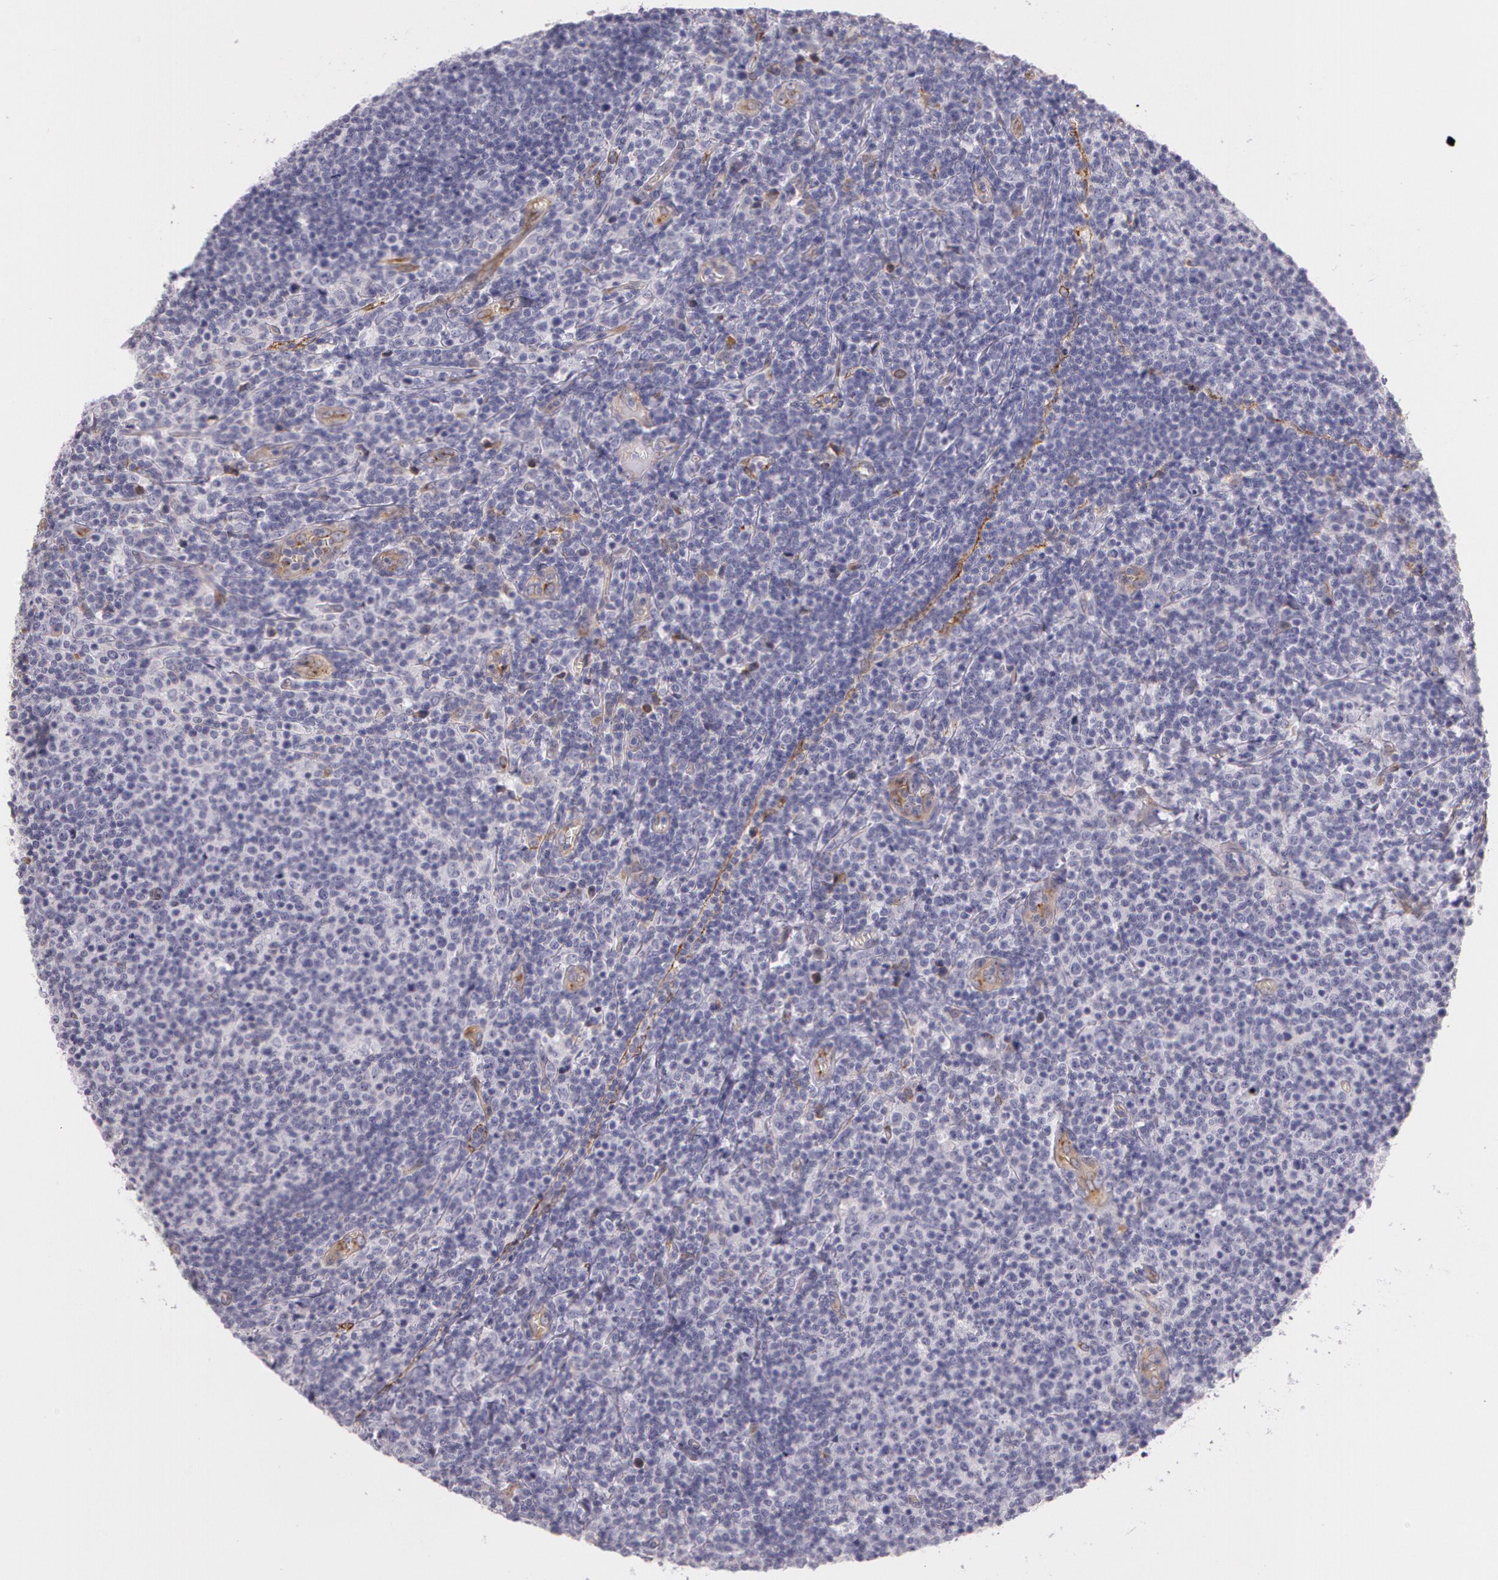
{"staining": {"intensity": "negative", "quantity": "none", "location": "none"}, "tissue": "lymphoma", "cell_type": "Tumor cells", "image_type": "cancer", "snomed": [{"axis": "morphology", "description": "Malignant lymphoma, non-Hodgkin's type, Low grade"}, {"axis": "topography", "description": "Lymph node"}], "caption": "Lymphoma stained for a protein using IHC shows no staining tumor cells.", "gene": "APP", "patient": {"sex": "male", "age": 74}}